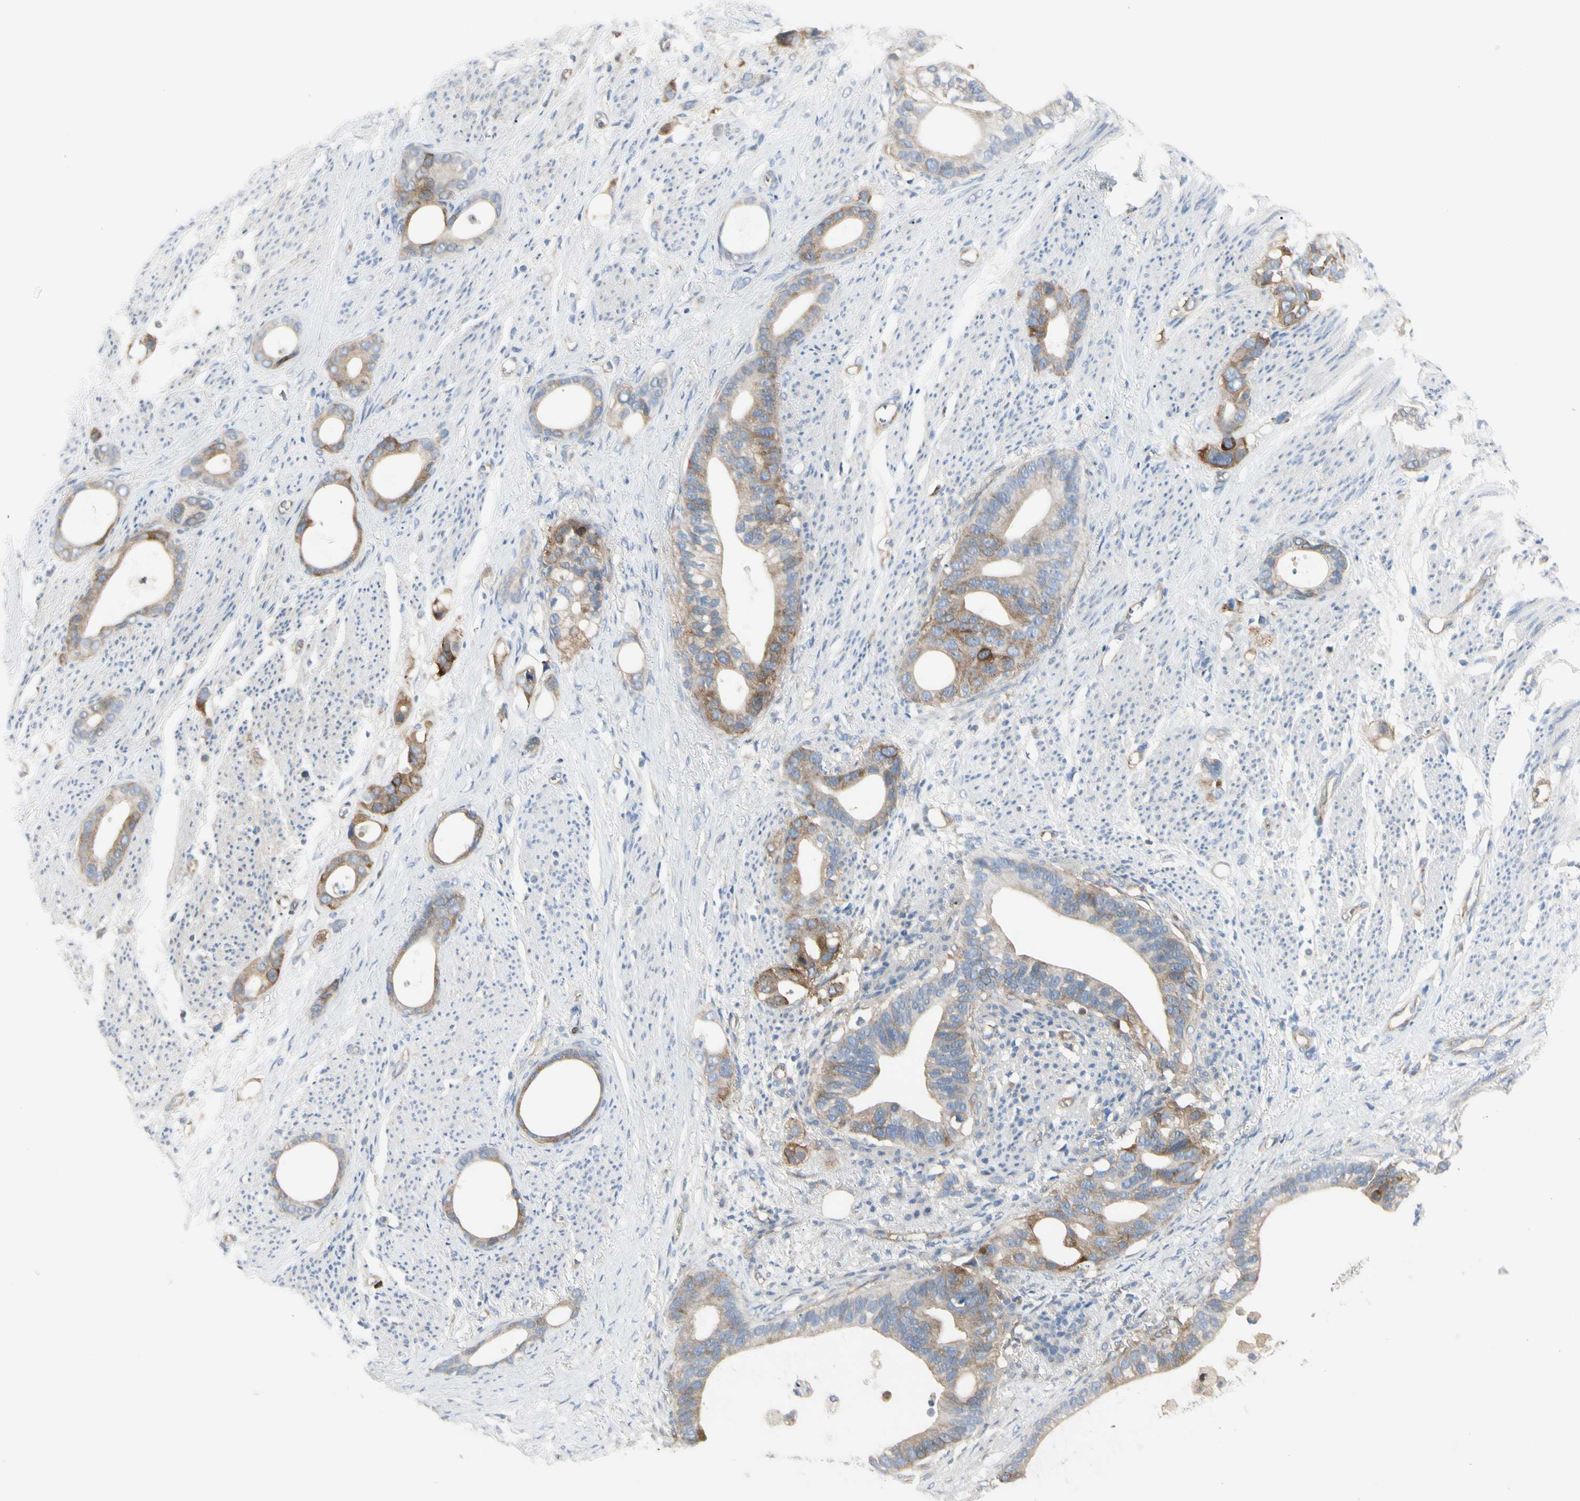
{"staining": {"intensity": "moderate", "quantity": ">75%", "location": "cytoplasmic/membranous"}, "tissue": "stomach cancer", "cell_type": "Tumor cells", "image_type": "cancer", "snomed": [{"axis": "morphology", "description": "Adenocarcinoma, NOS"}, {"axis": "topography", "description": "Stomach"}], "caption": "Immunohistochemical staining of human stomach cancer (adenocarcinoma) exhibits medium levels of moderate cytoplasmic/membranous protein expression in approximately >75% of tumor cells.", "gene": "NFKB2", "patient": {"sex": "female", "age": 75}}